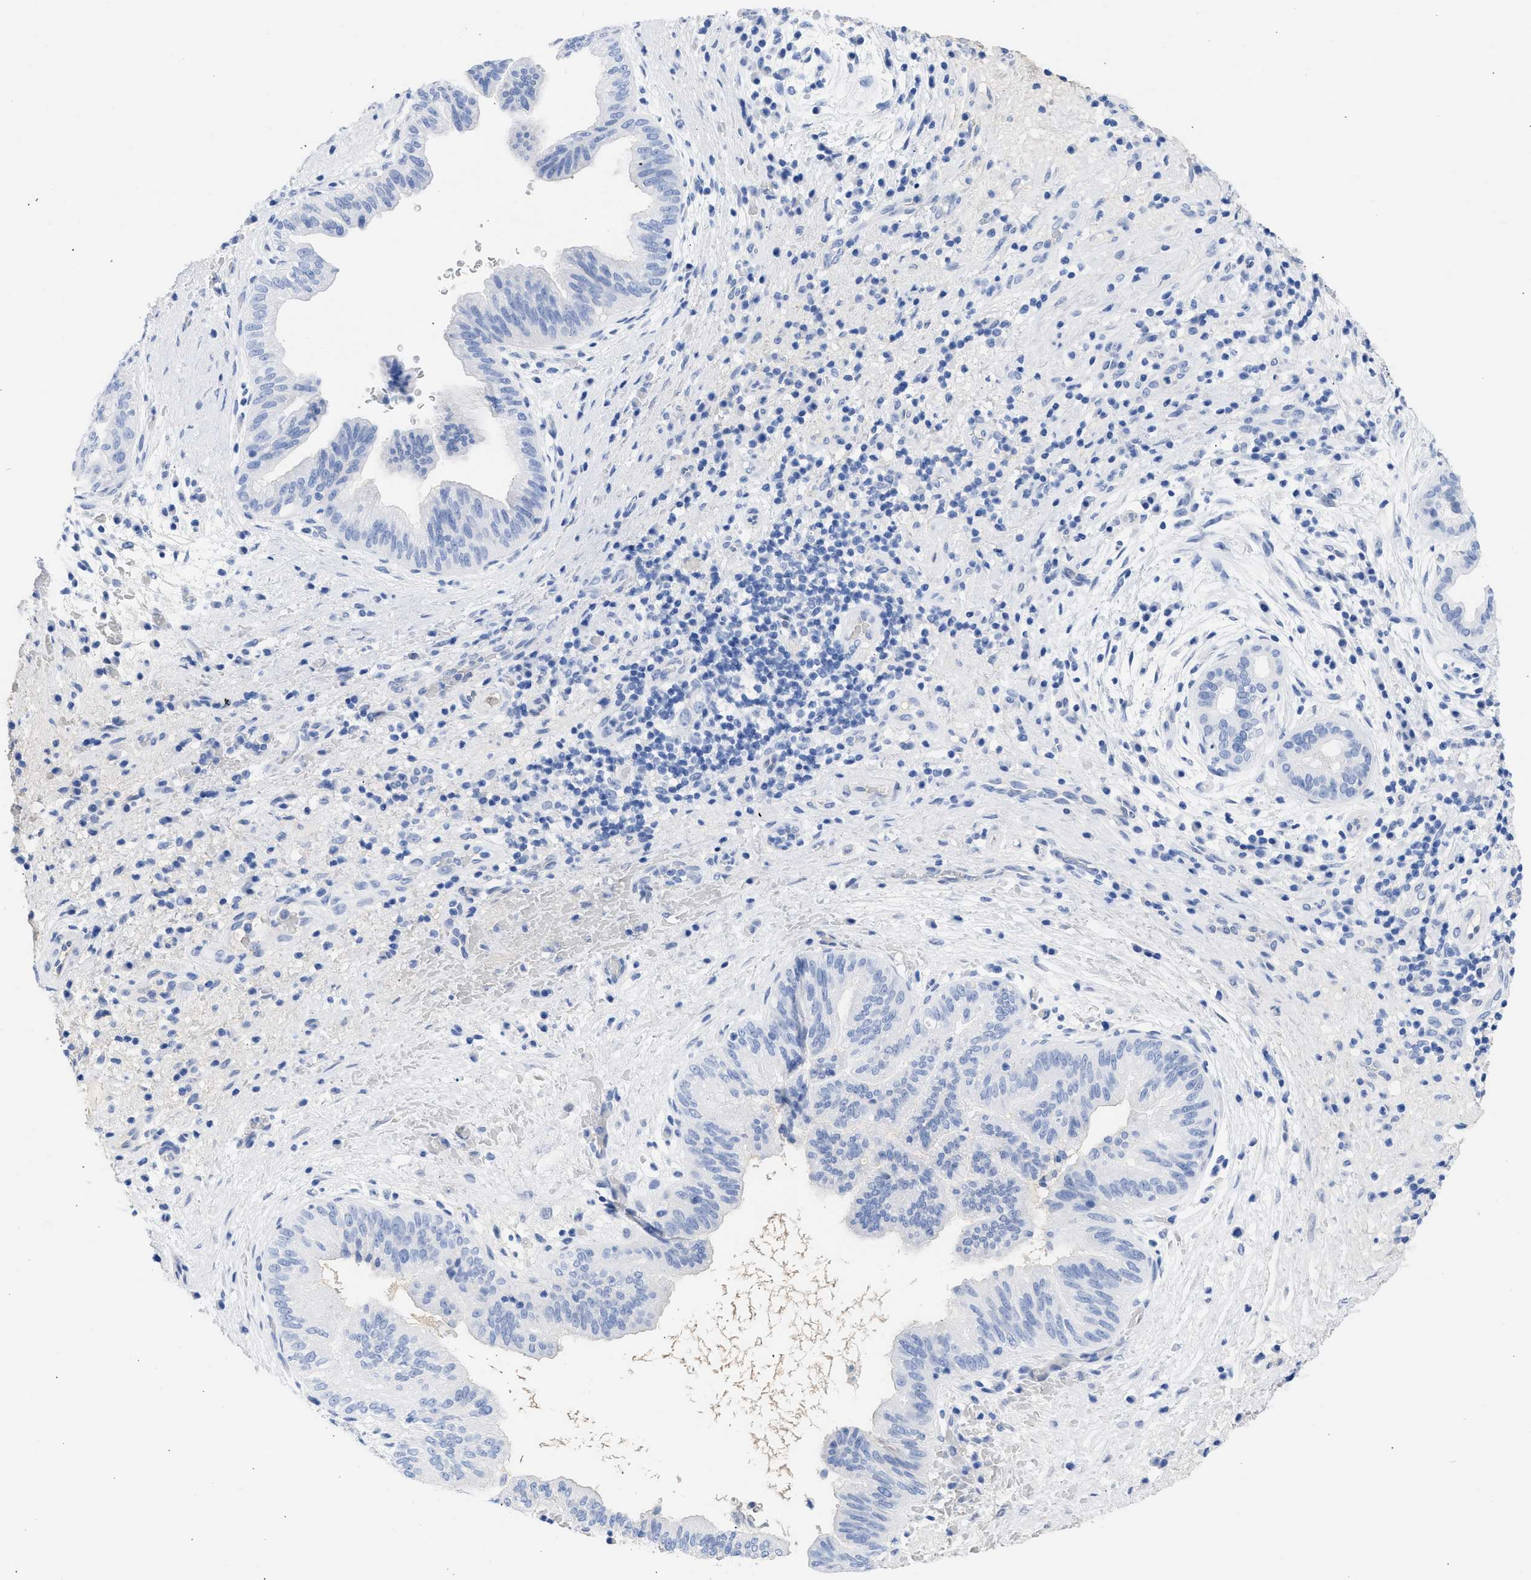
{"staining": {"intensity": "negative", "quantity": "none", "location": "none"}, "tissue": "liver cancer", "cell_type": "Tumor cells", "image_type": "cancer", "snomed": [{"axis": "morphology", "description": "Cholangiocarcinoma"}, {"axis": "topography", "description": "Liver"}], "caption": "Immunohistochemical staining of human liver cancer (cholangiocarcinoma) demonstrates no significant expression in tumor cells.", "gene": "RSPH1", "patient": {"sex": "female", "age": 38}}